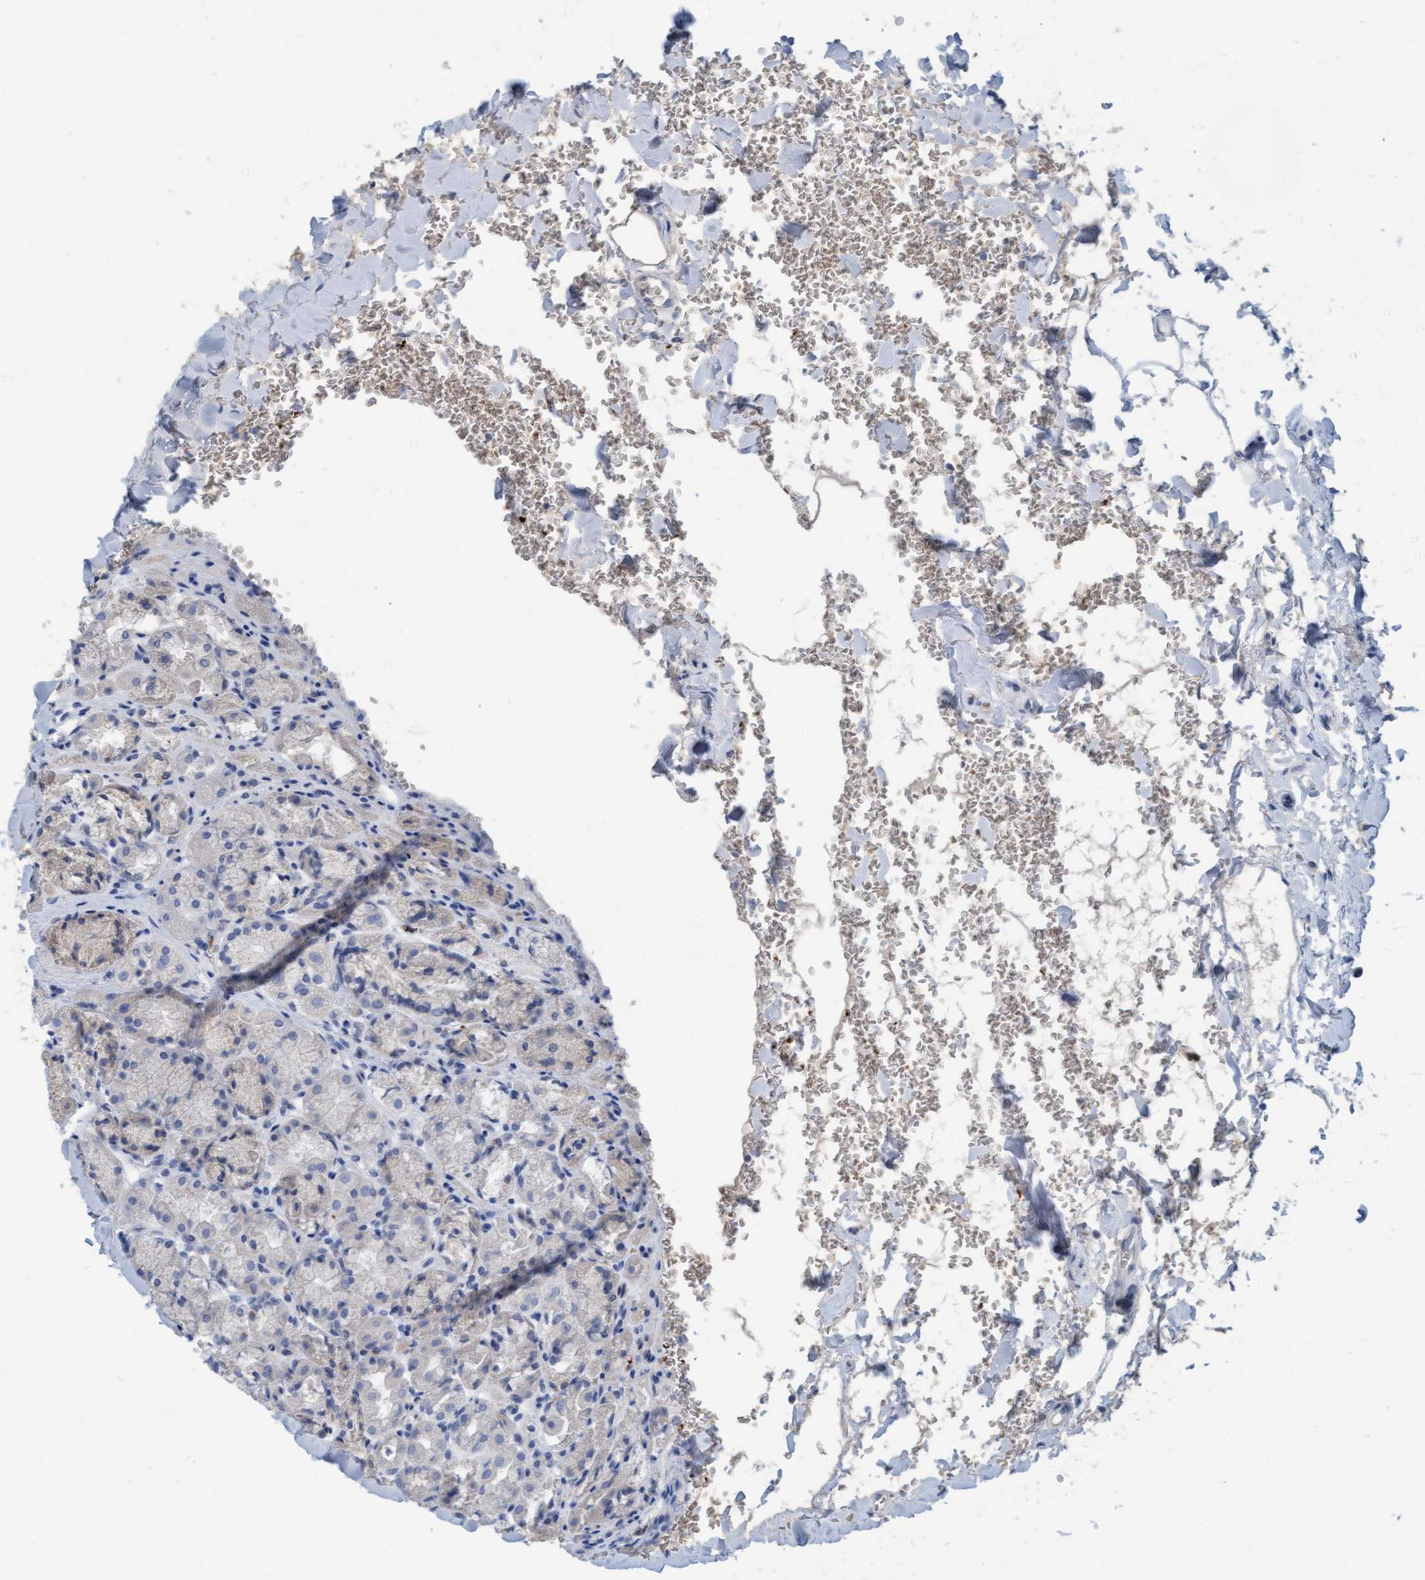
{"staining": {"intensity": "negative", "quantity": "none", "location": "none"}, "tissue": "stomach", "cell_type": "Glandular cells", "image_type": "normal", "snomed": [{"axis": "morphology", "description": "Normal tissue, NOS"}, {"axis": "topography", "description": "Stomach"}], "caption": "IHC of normal stomach displays no expression in glandular cells.", "gene": "P2RX5", "patient": {"sex": "male", "age": 42}}